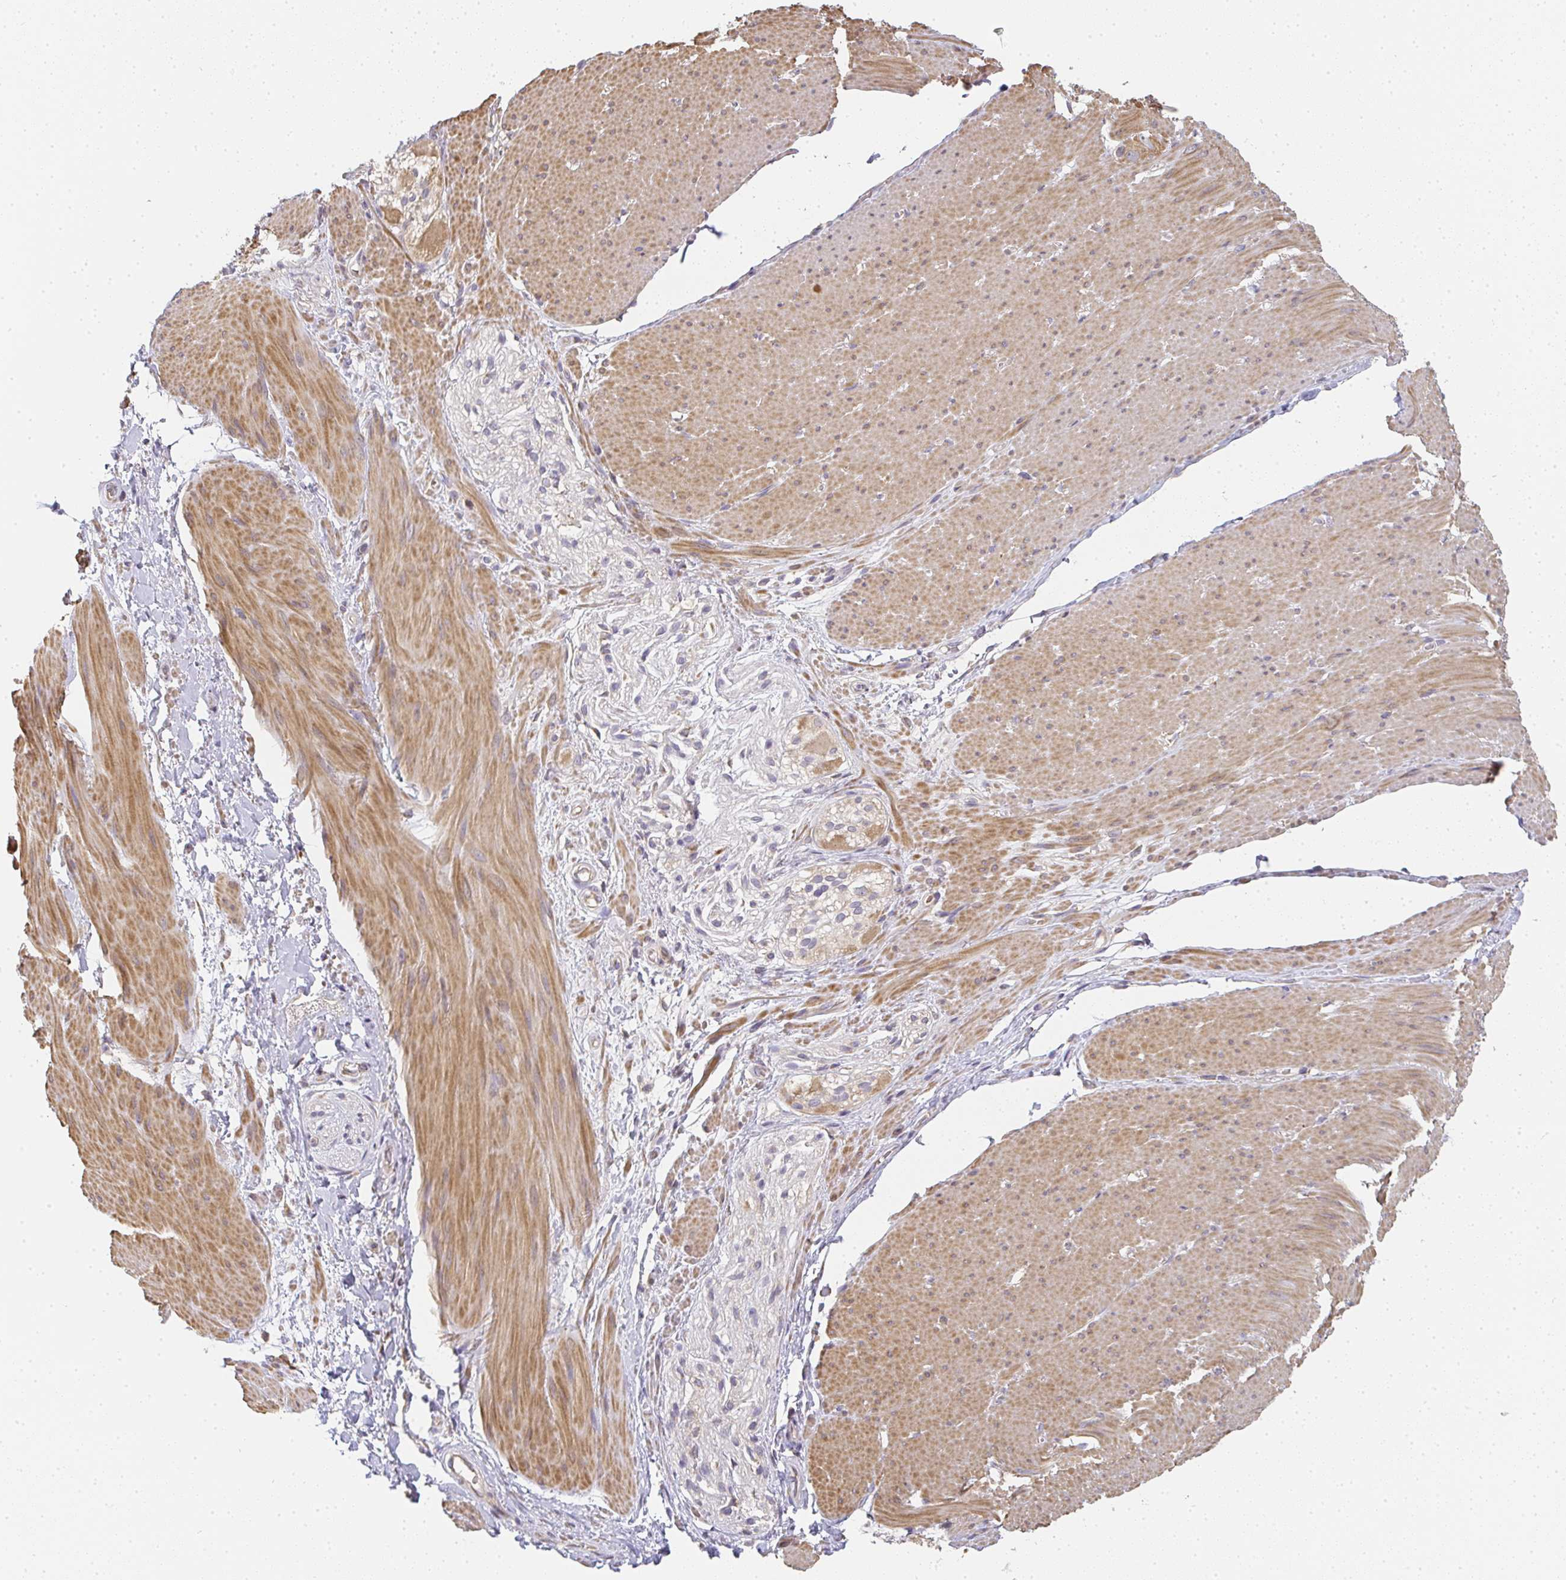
{"staining": {"intensity": "moderate", "quantity": ">75%", "location": "cytoplasmic/membranous"}, "tissue": "smooth muscle", "cell_type": "Smooth muscle cells", "image_type": "normal", "snomed": [{"axis": "morphology", "description": "Normal tissue, NOS"}, {"axis": "topography", "description": "Smooth muscle"}, {"axis": "topography", "description": "Rectum"}], "caption": "High-magnification brightfield microscopy of benign smooth muscle stained with DAB (brown) and counterstained with hematoxylin (blue). smooth muscle cells exhibit moderate cytoplasmic/membranous positivity is identified in about>75% of cells. (DAB (3,3'-diaminobenzidine) IHC, brown staining for protein, blue staining for nuclei).", "gene": "SLC35B3", "patient": {"sex": "male", "age": 53}}